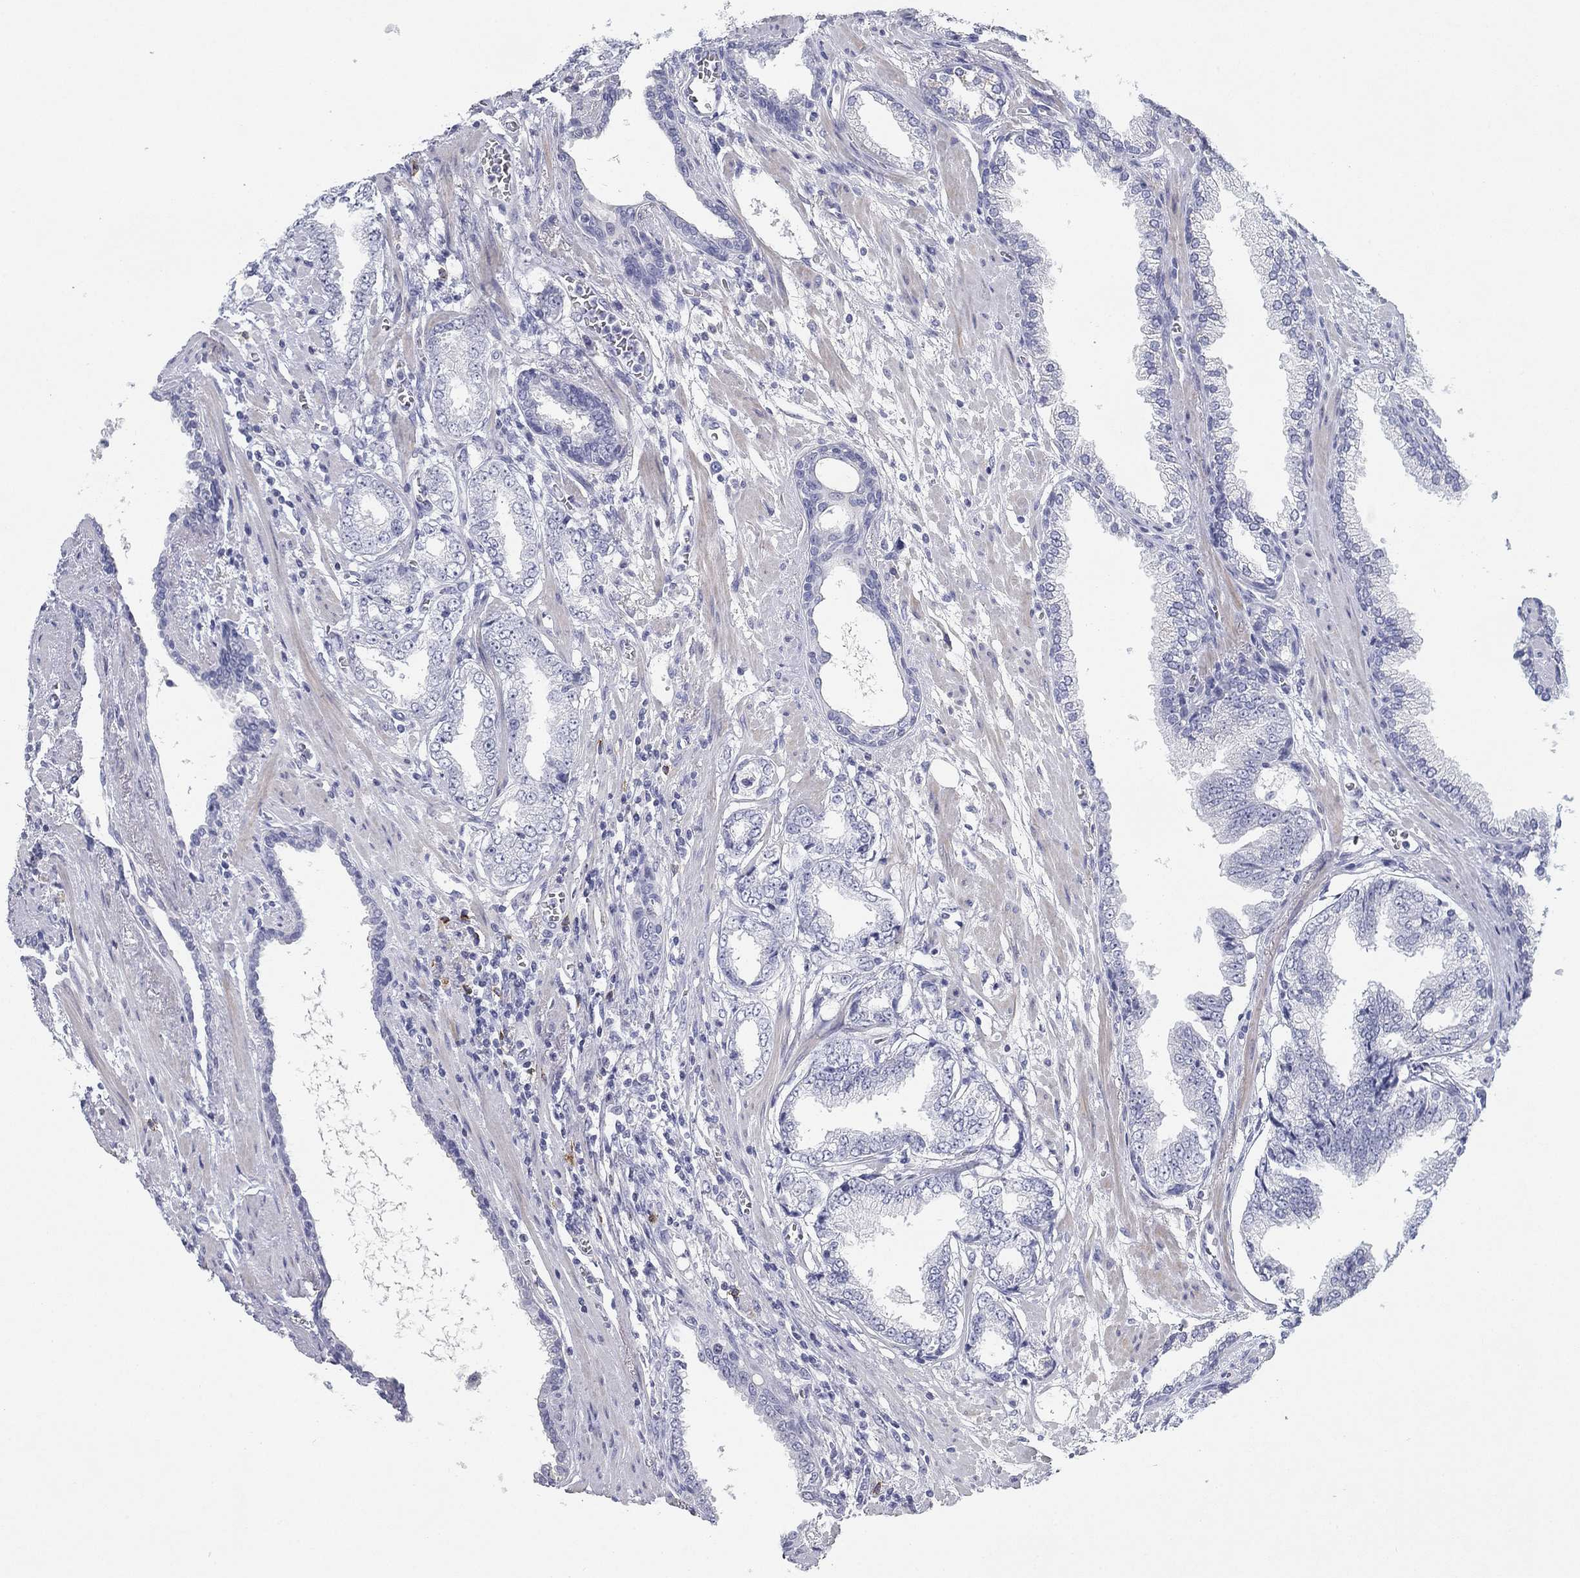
{"staining": {"intensity": "negative", "quantity": "none", "location": "none"}, "tissue": "prostate cancer", "cell_type": "Tumor cells", "image_type": "cancer", "snomed": [{"axis": "morphology", "description": "Adenocarcinoma, Low grade"}, {"axis": "topography", "description": "Prostate"}], "caption": "Tumor cells are negative for protein expression in human adenocarcinoma (low-grade) (prostate).", "gene": "CD79B", "patient": {"sex": "male", "age": 69}}